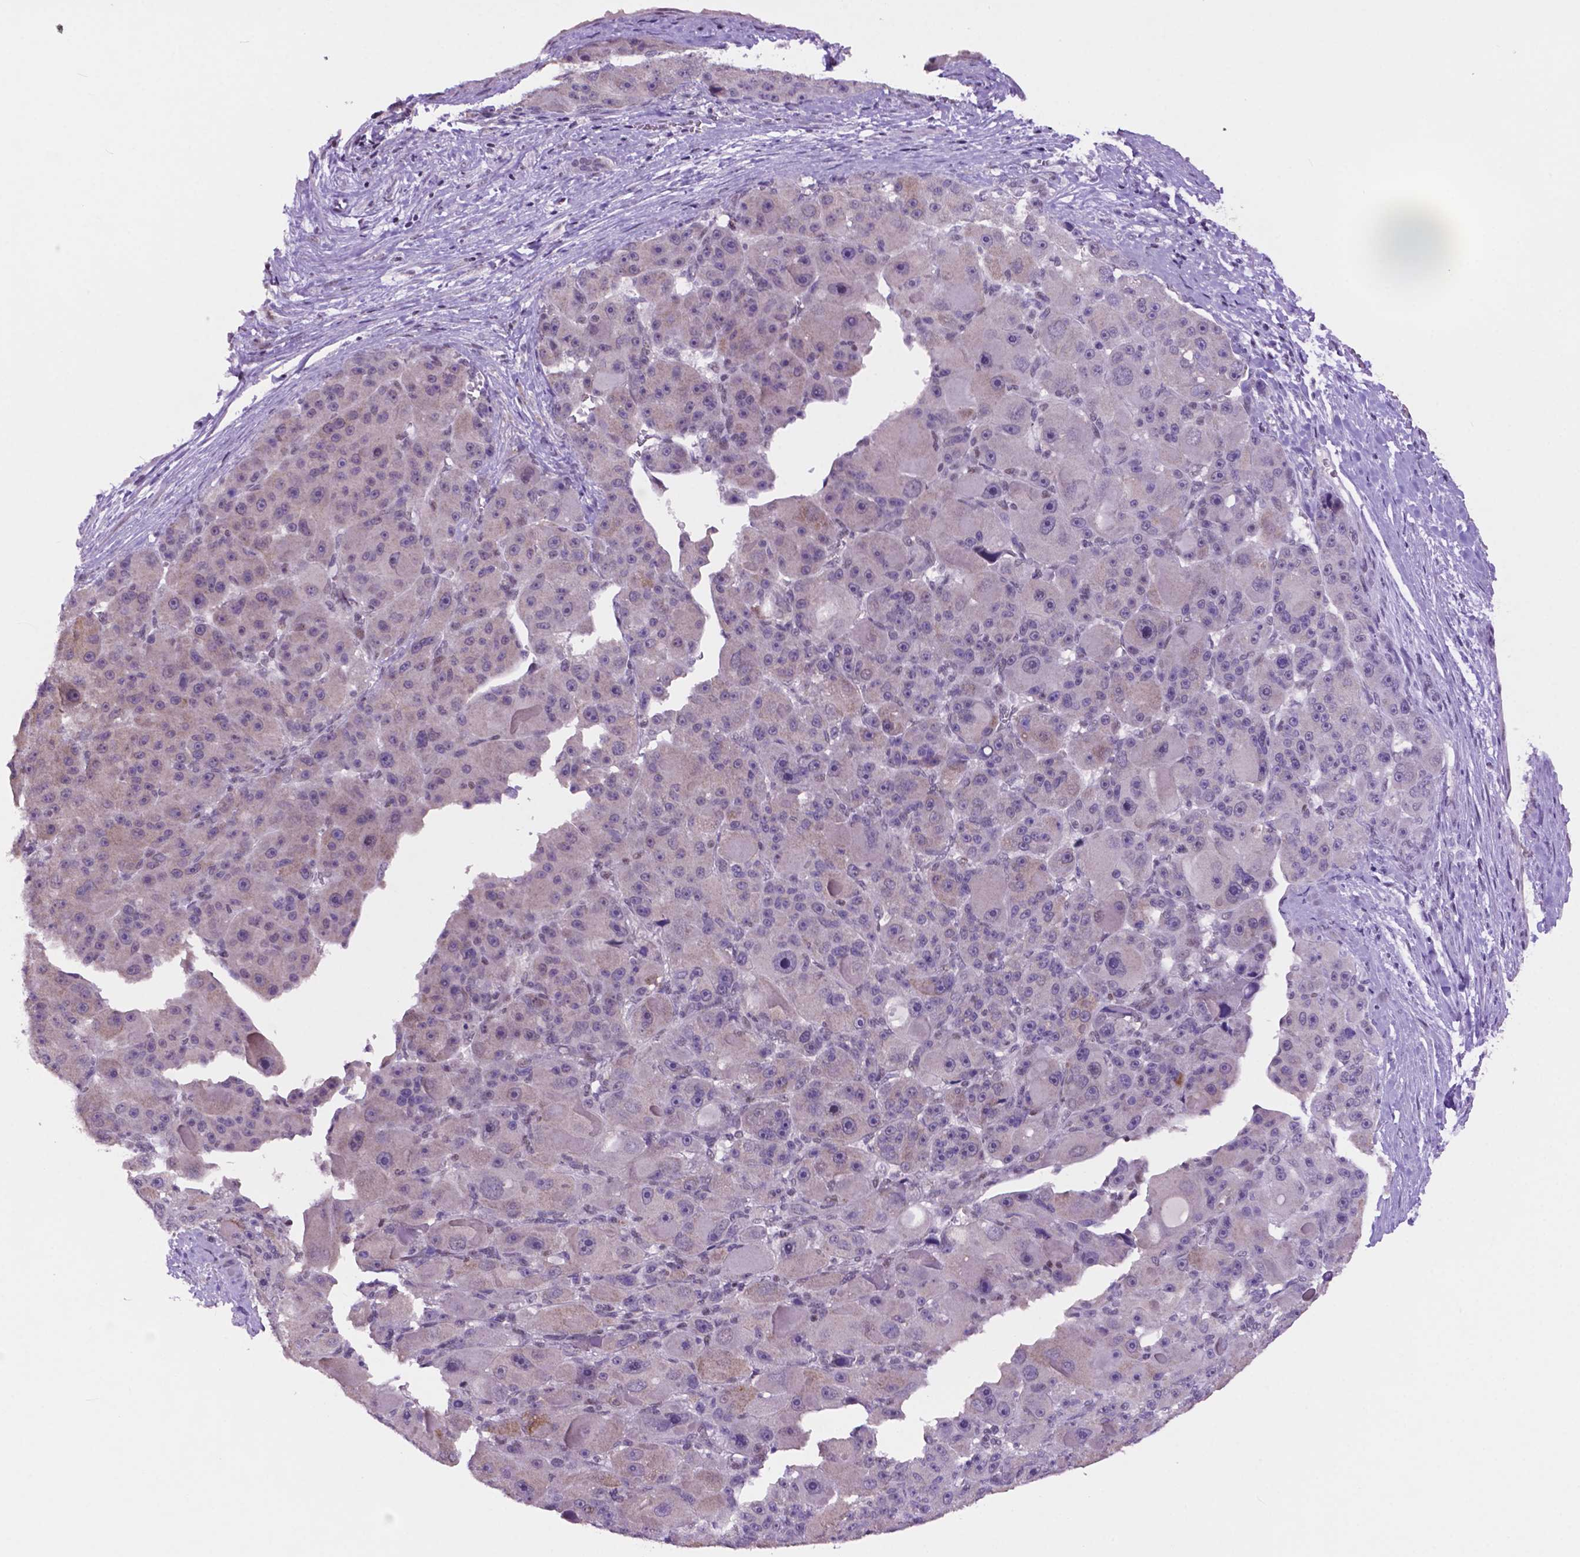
{"staining": {"intensity": "negative", "quantity": "none", "location": "none"}, "tissue": "liver cancer", "cell_type": "Tumor cells", "image_type": "cancer", "snomed": [{"axis": "morphology", "description": "Carcinoma, Hepatocellular, NOS"}, {"axis": "topography", "description": "Liver"}], "caption": "IHC image of neoplastic tissue: human hepatocellular carcinoma (liver) stained with DAB displays no significant protein staining in tumor cells. (DAB immunohistochemistry, high magnification).", "gene": "NCOR1", "patient": {"sex": "male", "age": 76}}